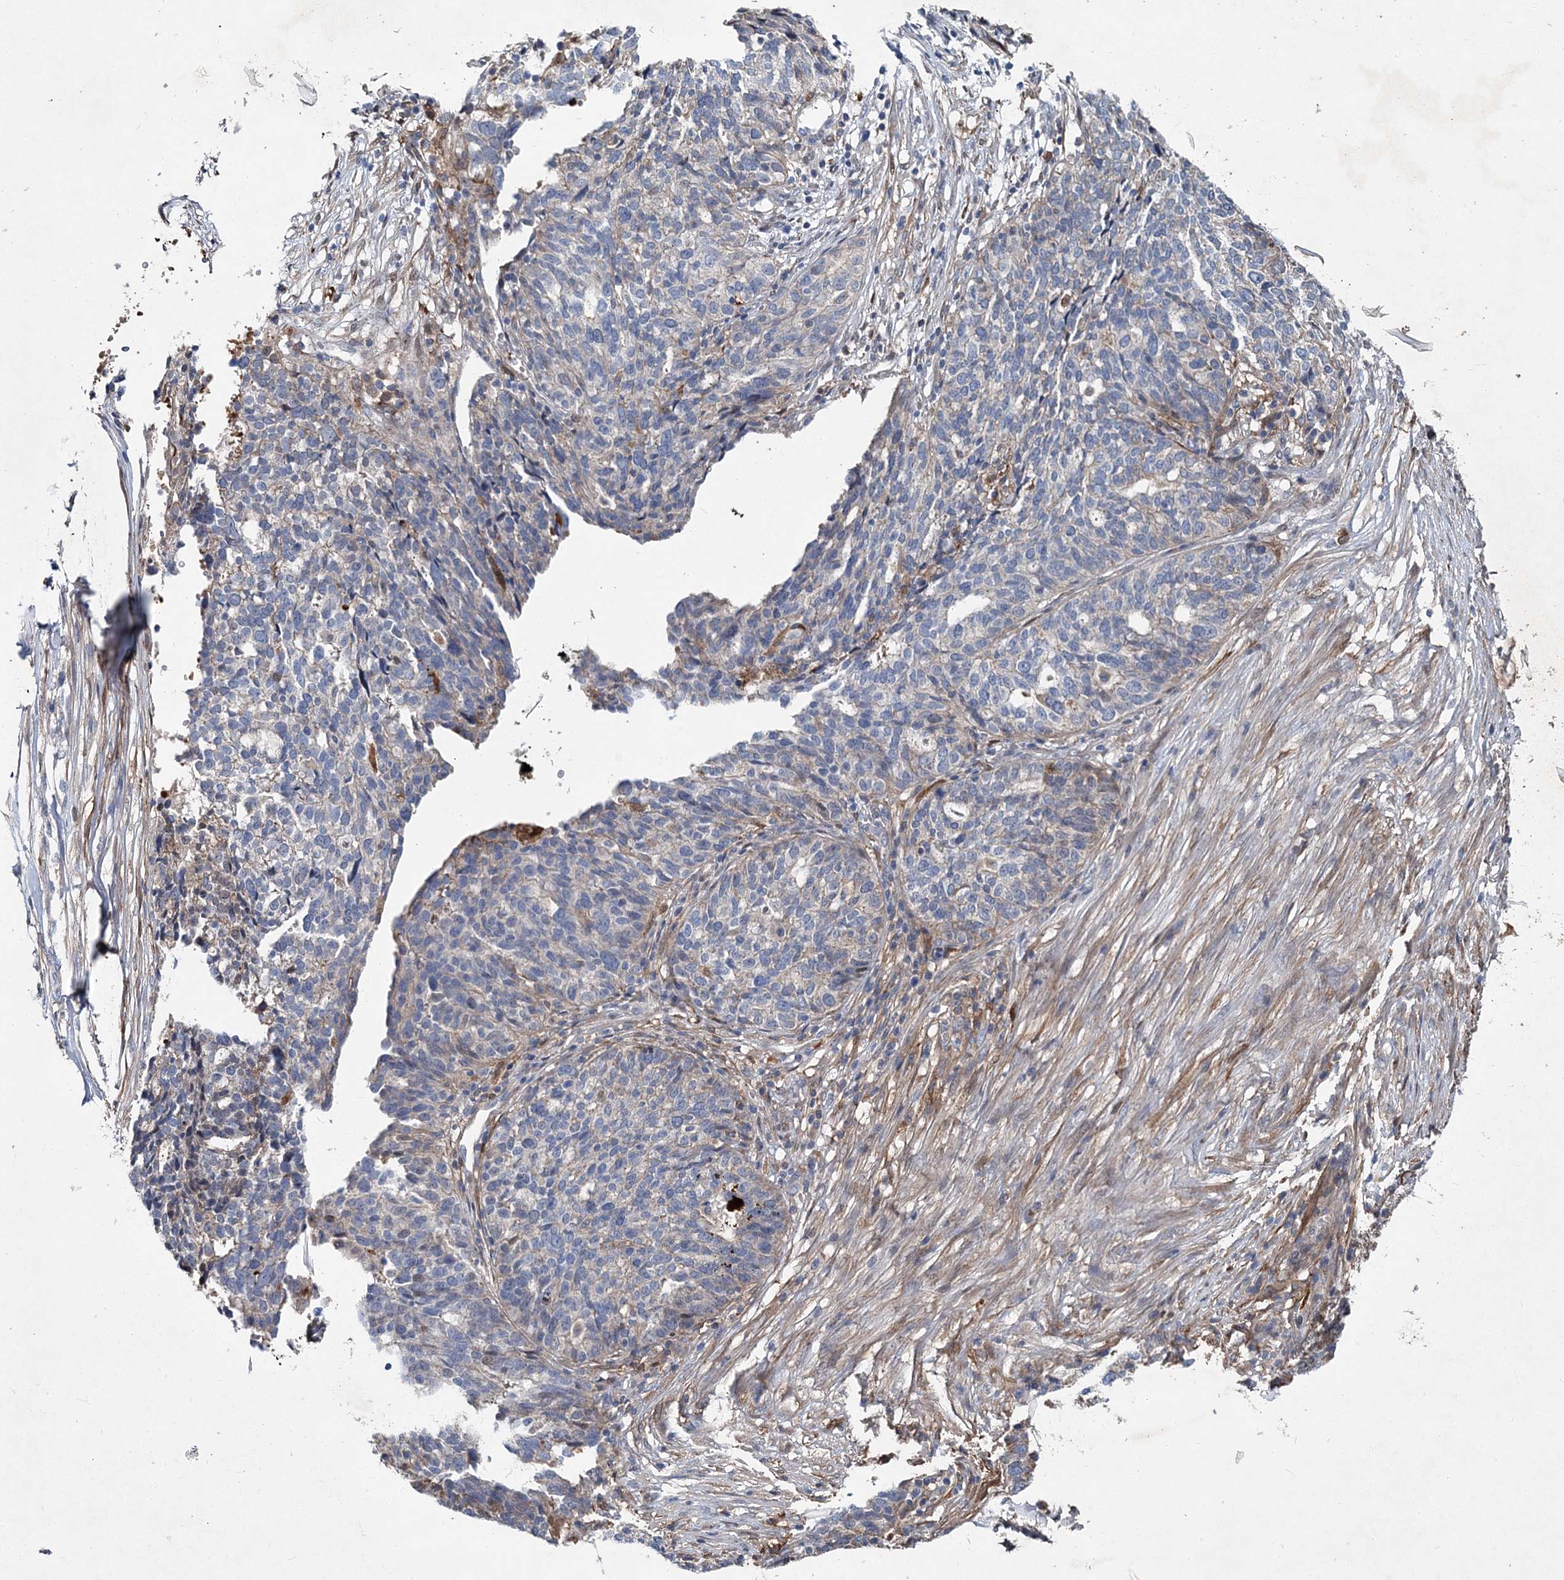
{"staining": {"intensity": "weak", "quantity": "<25%", "location": "cytoplasmic/membranous"}, "tissue": "ovarian cancer", "cell_type": "Tumor cells", "image_type": "cancer", "snomed": [{"axis": "morphology", "description": "Cystadenocarcinoma, serous, NOS"}, {"axis": "topography", "description": "Ovary"}], "caption": "IHC histopathology image of serous cystadenocarcinoma (ovarian) stained for a protein (brown), which shows no staining in tumor cells.", "gene": "SPOPL", "patient": {"sex": "female", "age": 59}}